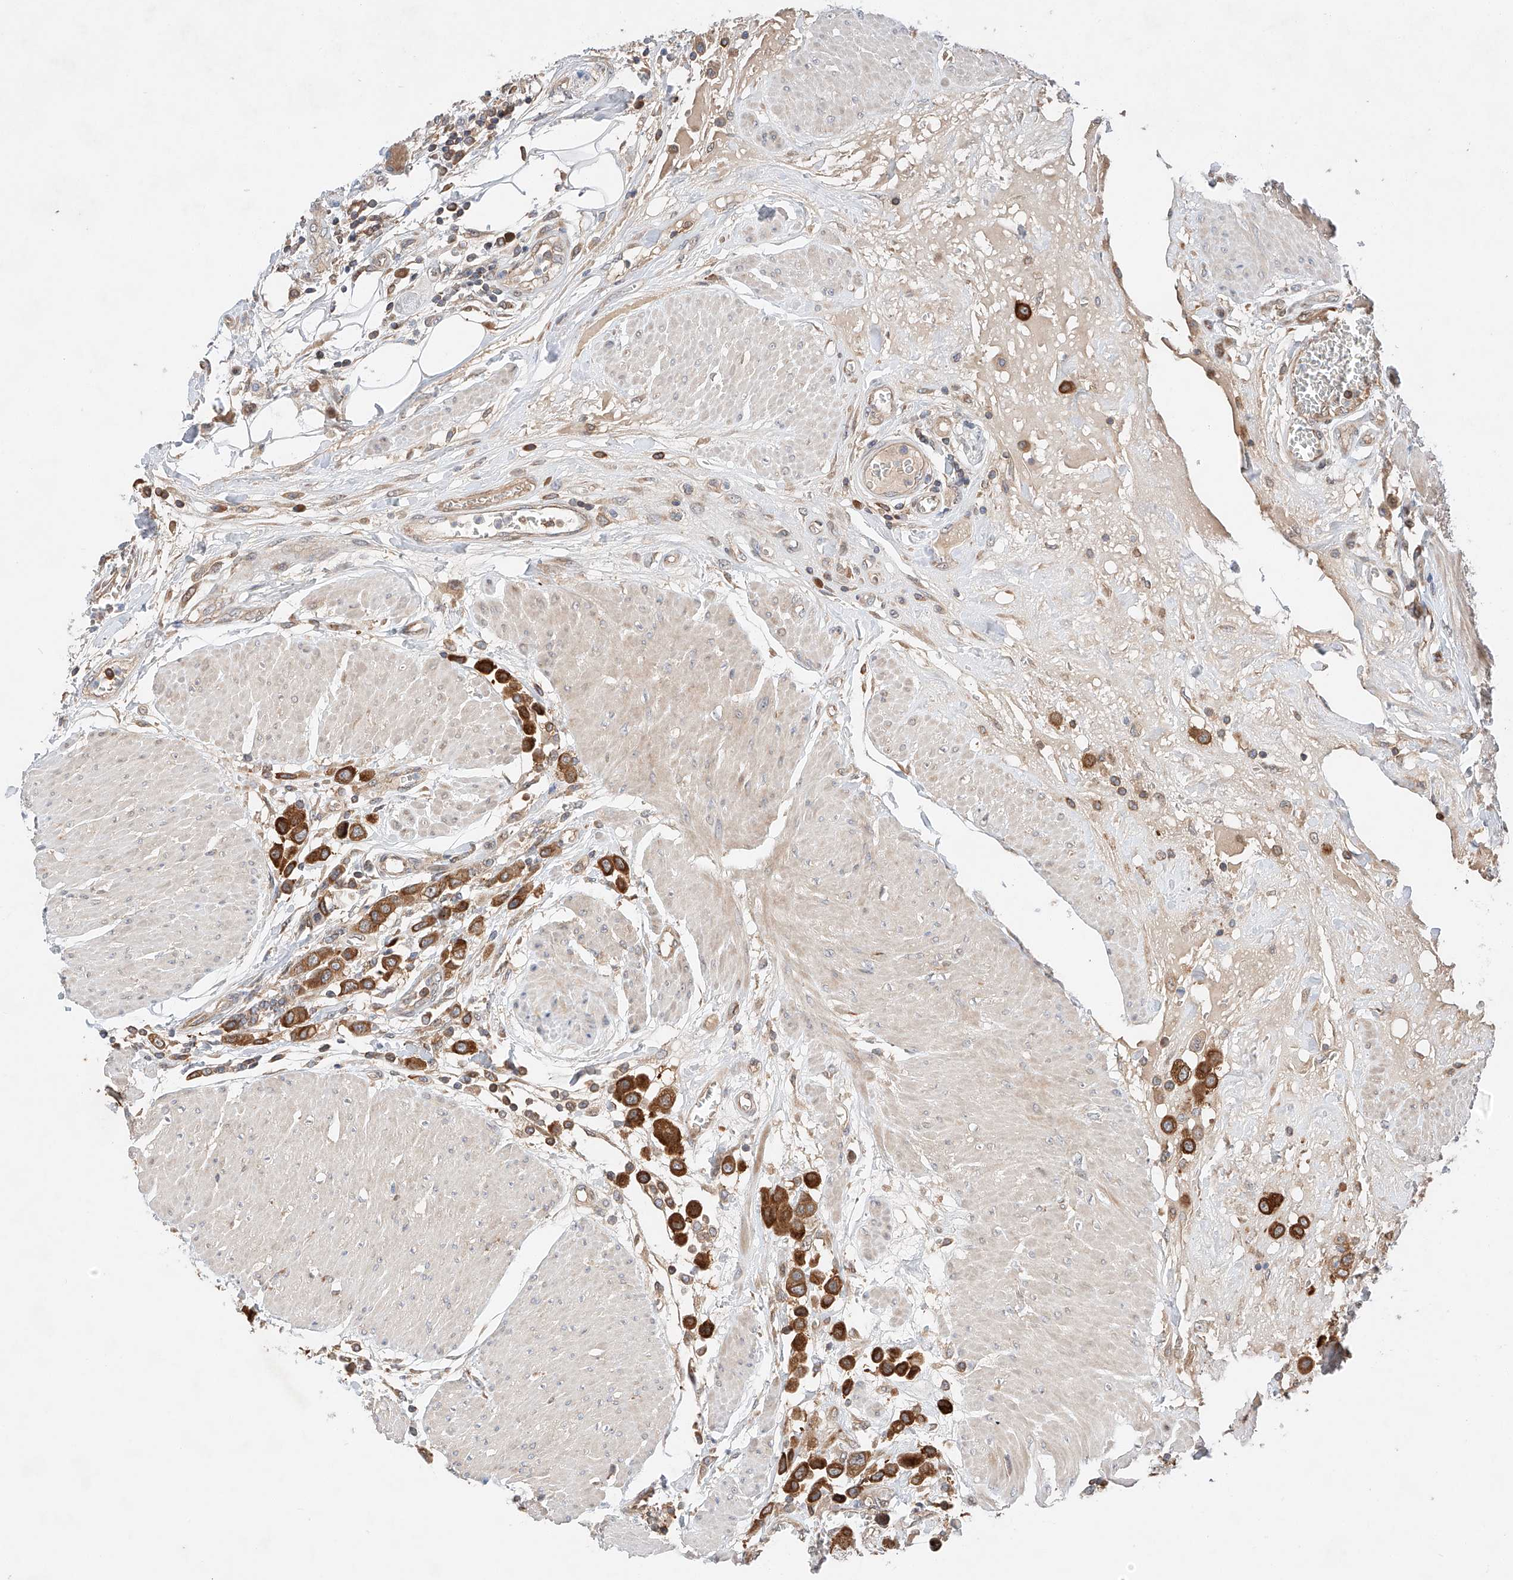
{"staining": {"intensity": "strong", "quantity": ">75%", "location": "cytoplasmic/membranous"}, "tissue": "urothelial cancer", "cell_type": "Tumor cells", "image_type": "cancer", "snomed": [{"axis": "morphology", "description": "Urothelial carcinoma, High grade"}, {"axis": "topography", "description": "Urinary bladder"}], "caption": "A brown stain shows strong cytoplasmic/membranous positivity of a protein in human urothelial carcinoma (high-grade) tumor cells.", "gene": "RUSC1", "patient": {"sex": "male", "age": 50}}